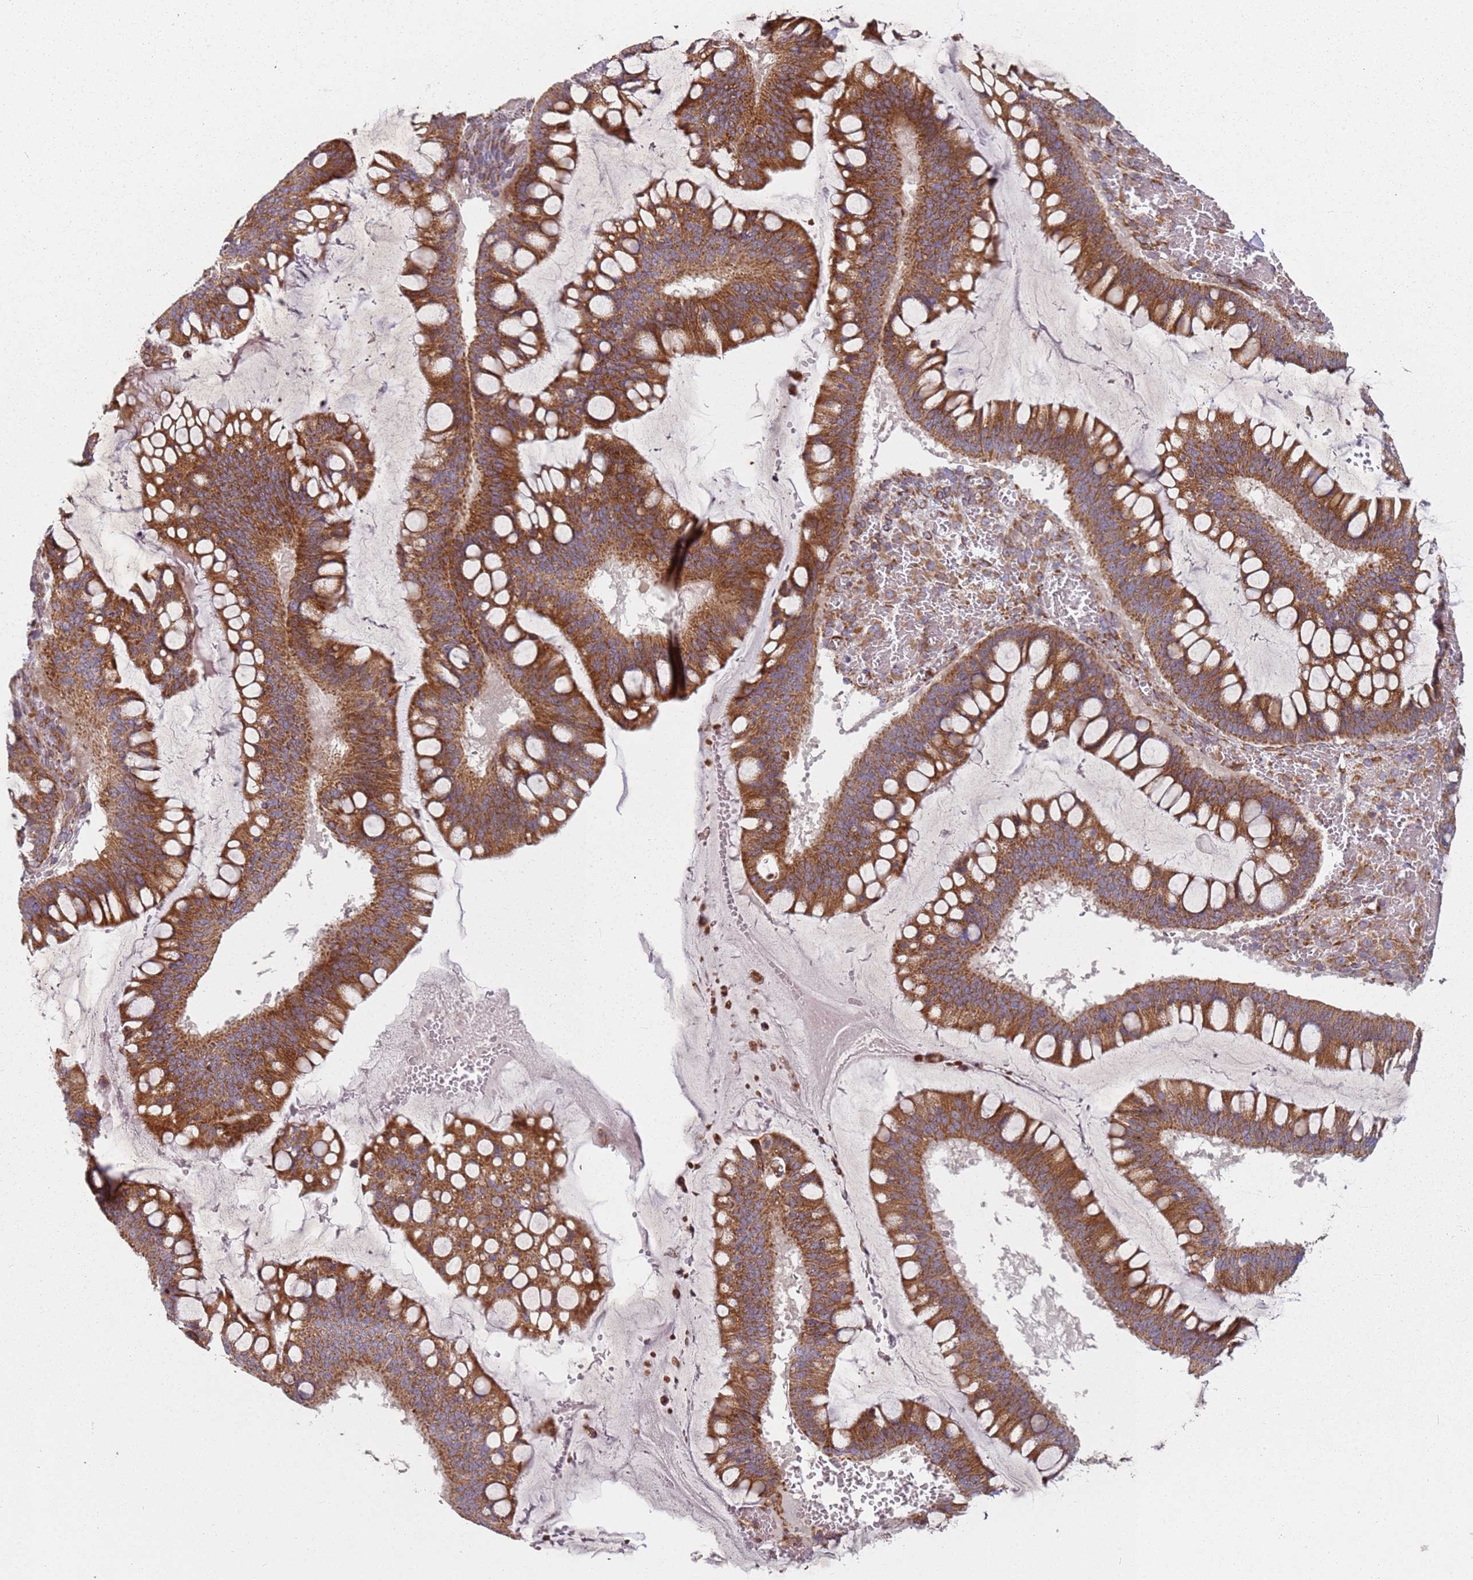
{"staining": {"intensity": "strong", "quantity": ">75%", "location": "cytoplasmic/membranous"}, "tissue": "ovarian cancer", "cell_type": "Tumor cells", "image_type": "cancer", "snomed": [{"axis": "morphology", "description": "Cystadenocarcinoma, mucinous, NOS"}, {"axis": "topography", "description": "Ovary"}], "caption": "Protein expression analysis of ovarian cancer shows strong cytoplasmic/membranous positivity in about >75% of tumor cells. (DAB (3,3'-diaminobenzidine) IHC with brightfield microscopy, high magnification).", "gene": "ARFRP1", "patient": {"sex": "female", "age": 73}}